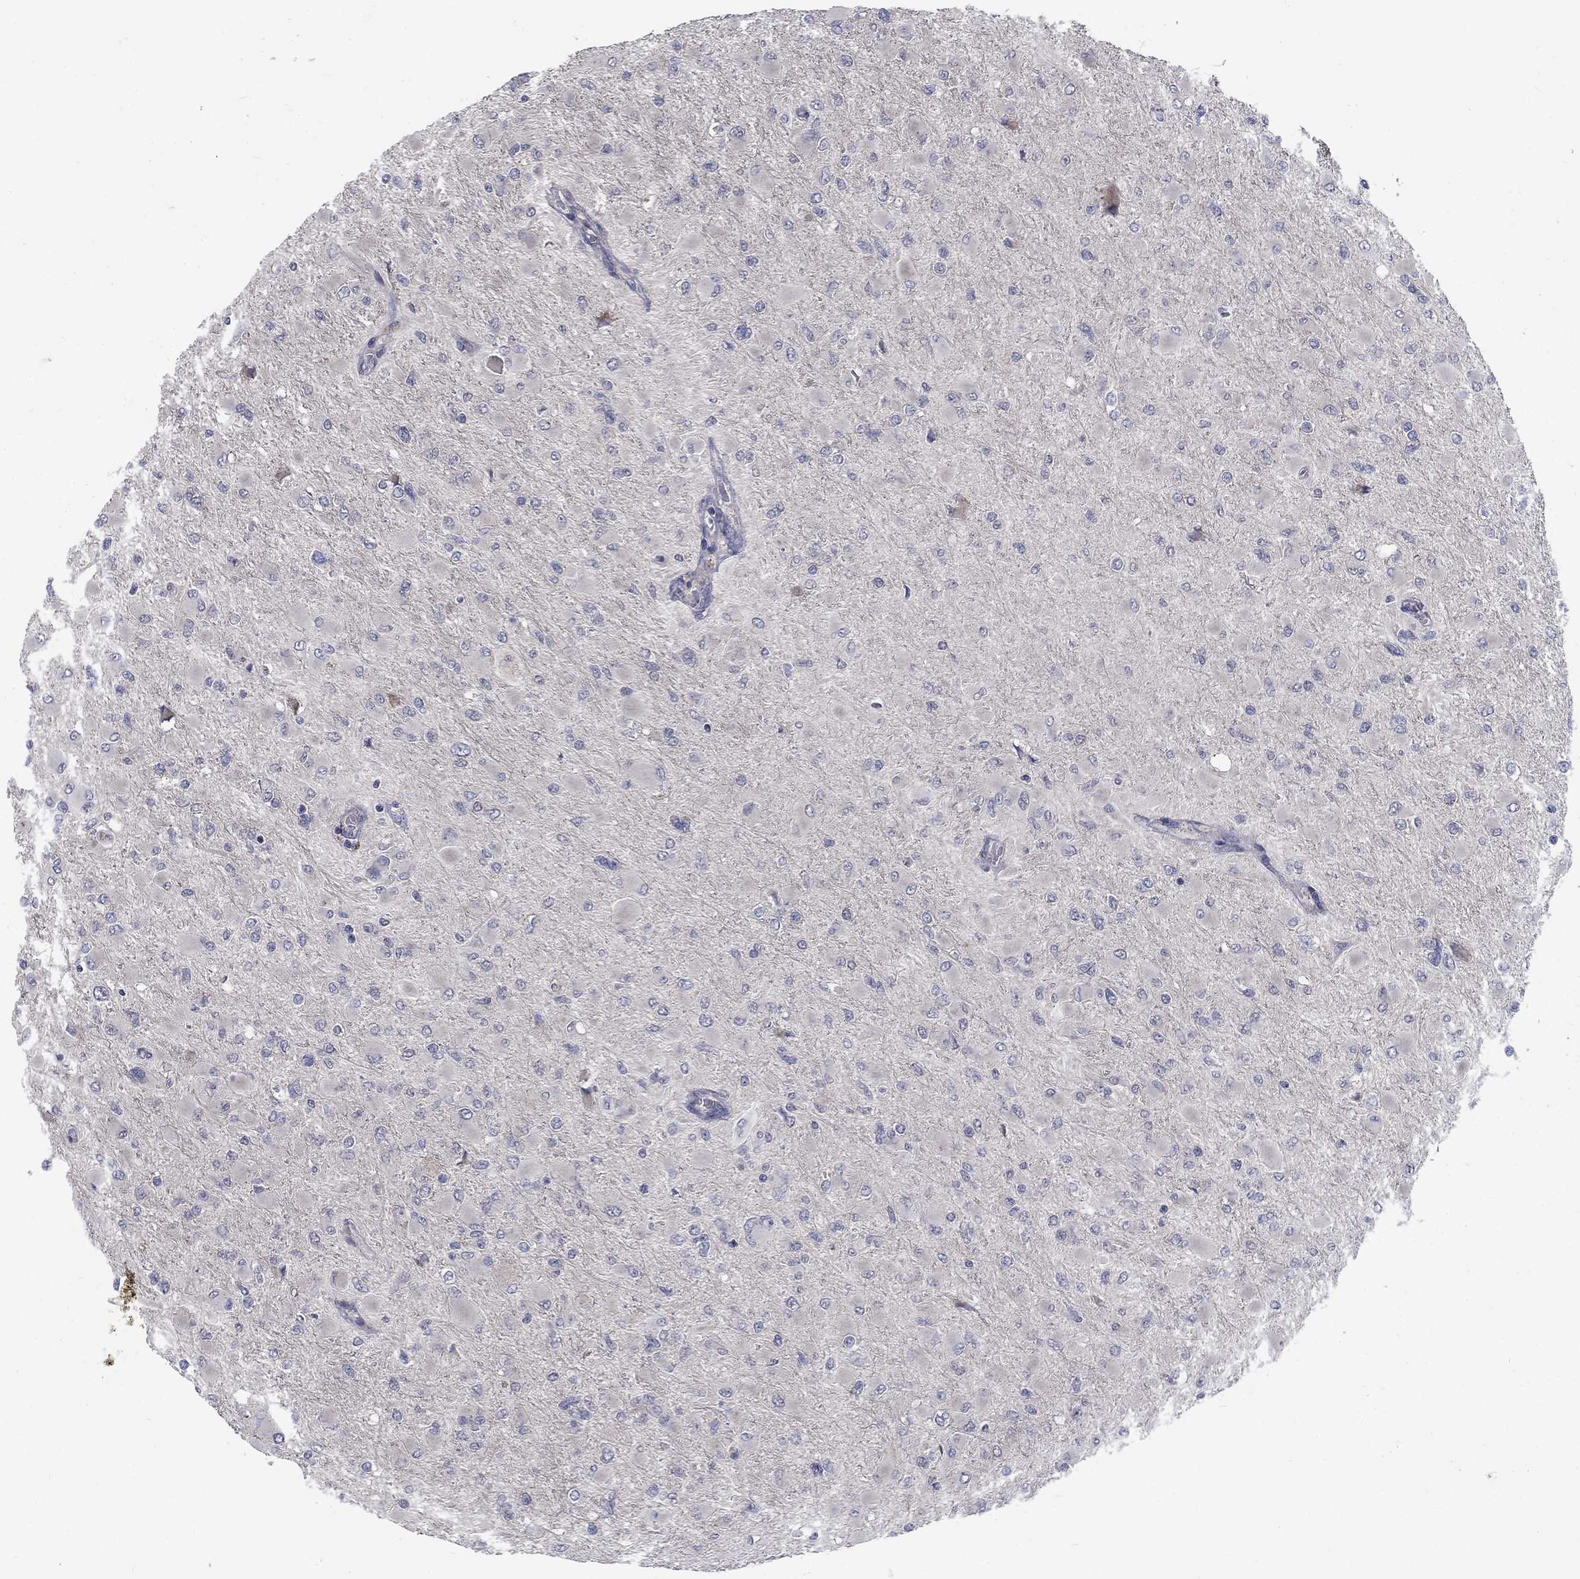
{"staining": {"intensity": "negative", "quantity": "none", "location": "none"}, "tissue": "glioma", "cell_type": "Tumor cells", "image_type": "cancer", "snomed": [{"axis": "morphology", "description": "Glioma, malignant, High grade"}, {"axis": "topography", "description": "Cerebral cortex"}], "caption": "This is an IHC image of human glioma. There is no positivity in tumor cells.", "gene": "FAM3B", "patient": {"sex": "female", "age": 36}}